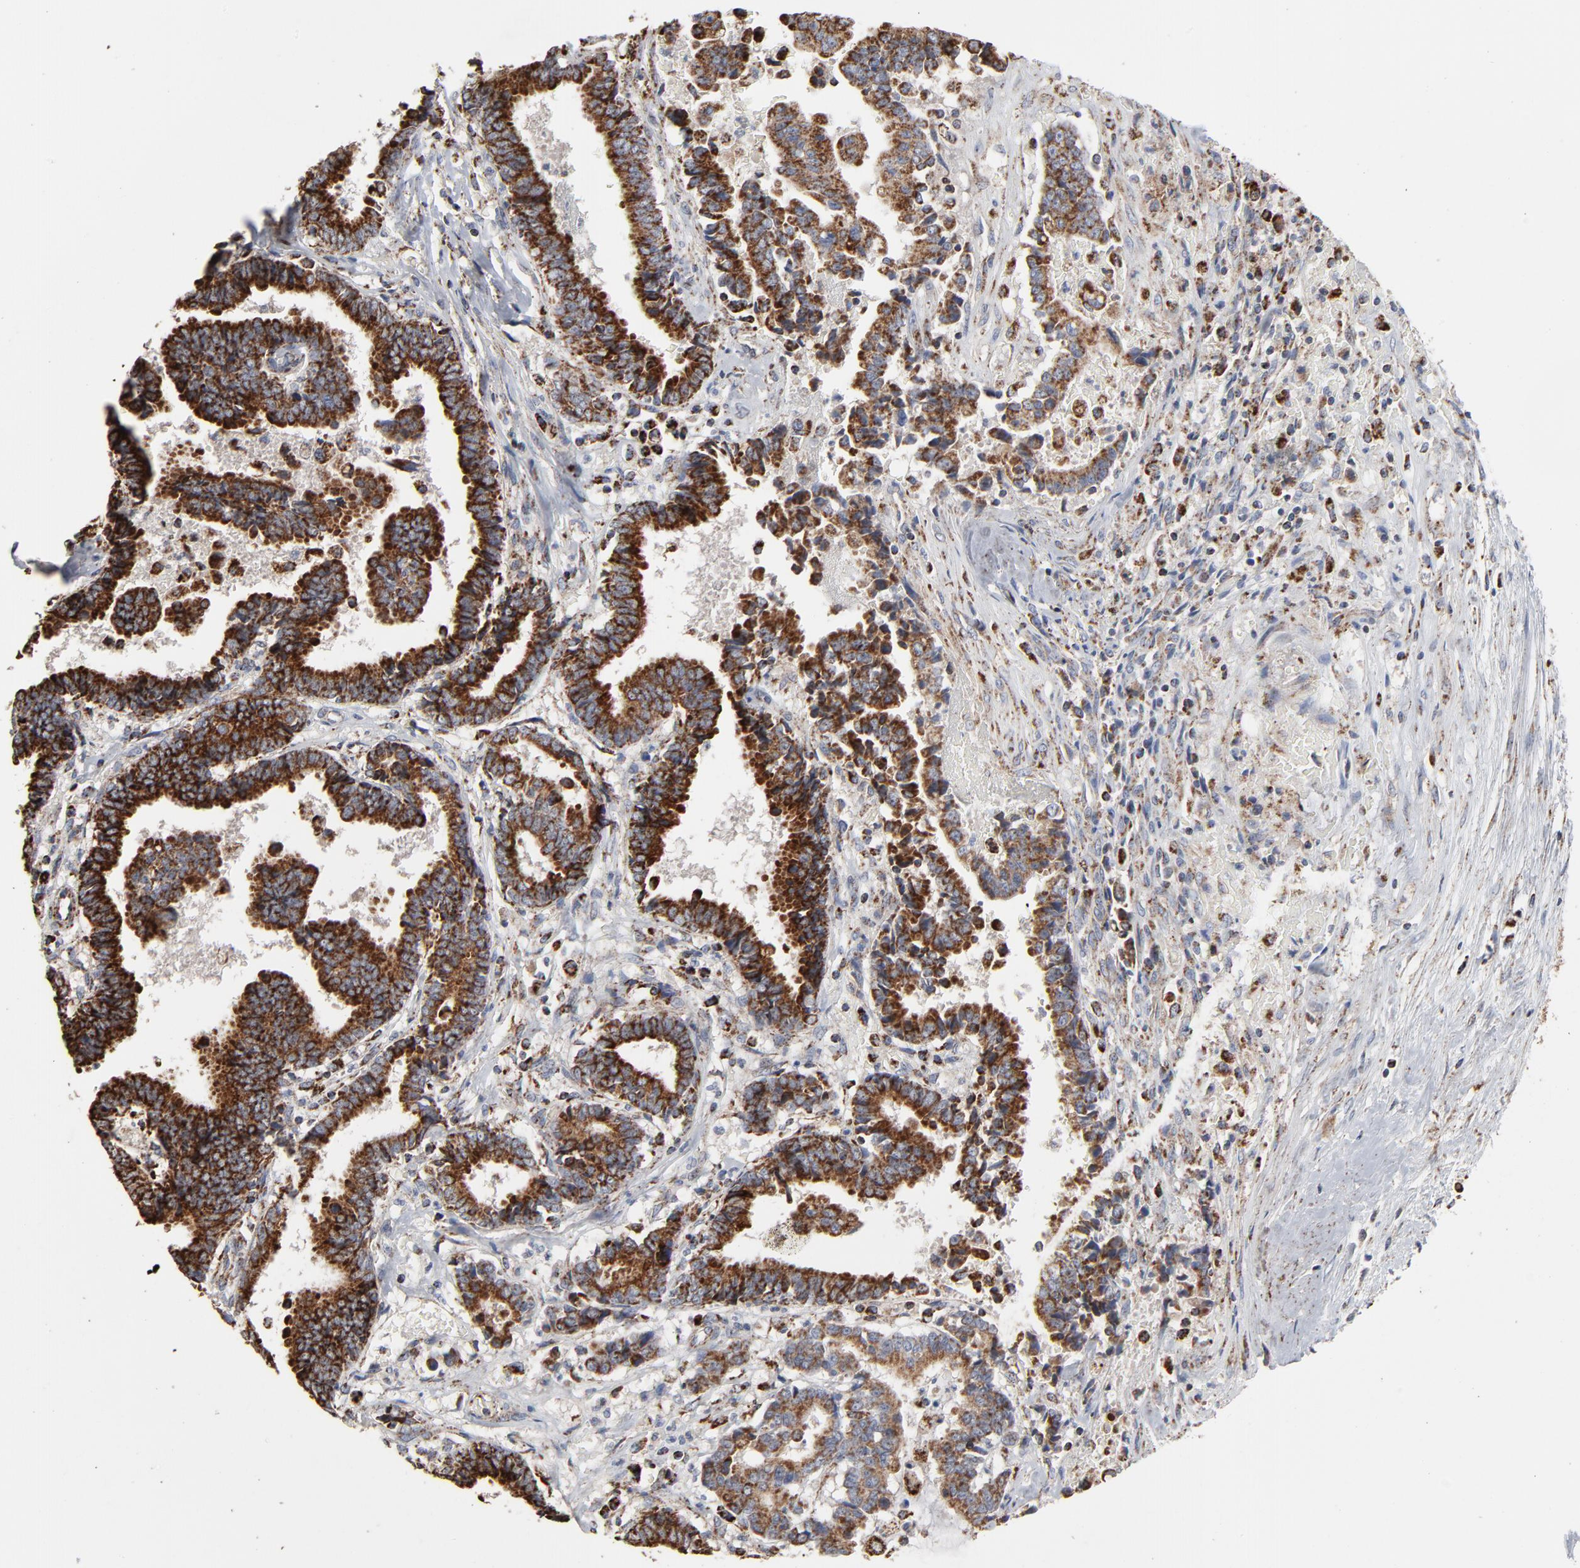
{"staining": {"intensity": "strong", "quantity": ">75%", "location": "cytoplasmic/membranous"}, "tissue": "liver cancer", "cell_type": "Tumor cells", "image_type": "cancer", "snomed": [{"axis": "morphology", "description": "Cholangiocarcinoma"}, {"axis": "topography", "description": "Liver"}], "caption": "Immunohistochemical staining of human liver cancer displays high levels of strong cytoplasmic/membranous protein expression in about >75% of tumor cells. Ihc stains the protein in brown and the nuclei are stained blue.", "gene": "UQCRC1", "patient": {"sex": "male", "age": 57}}